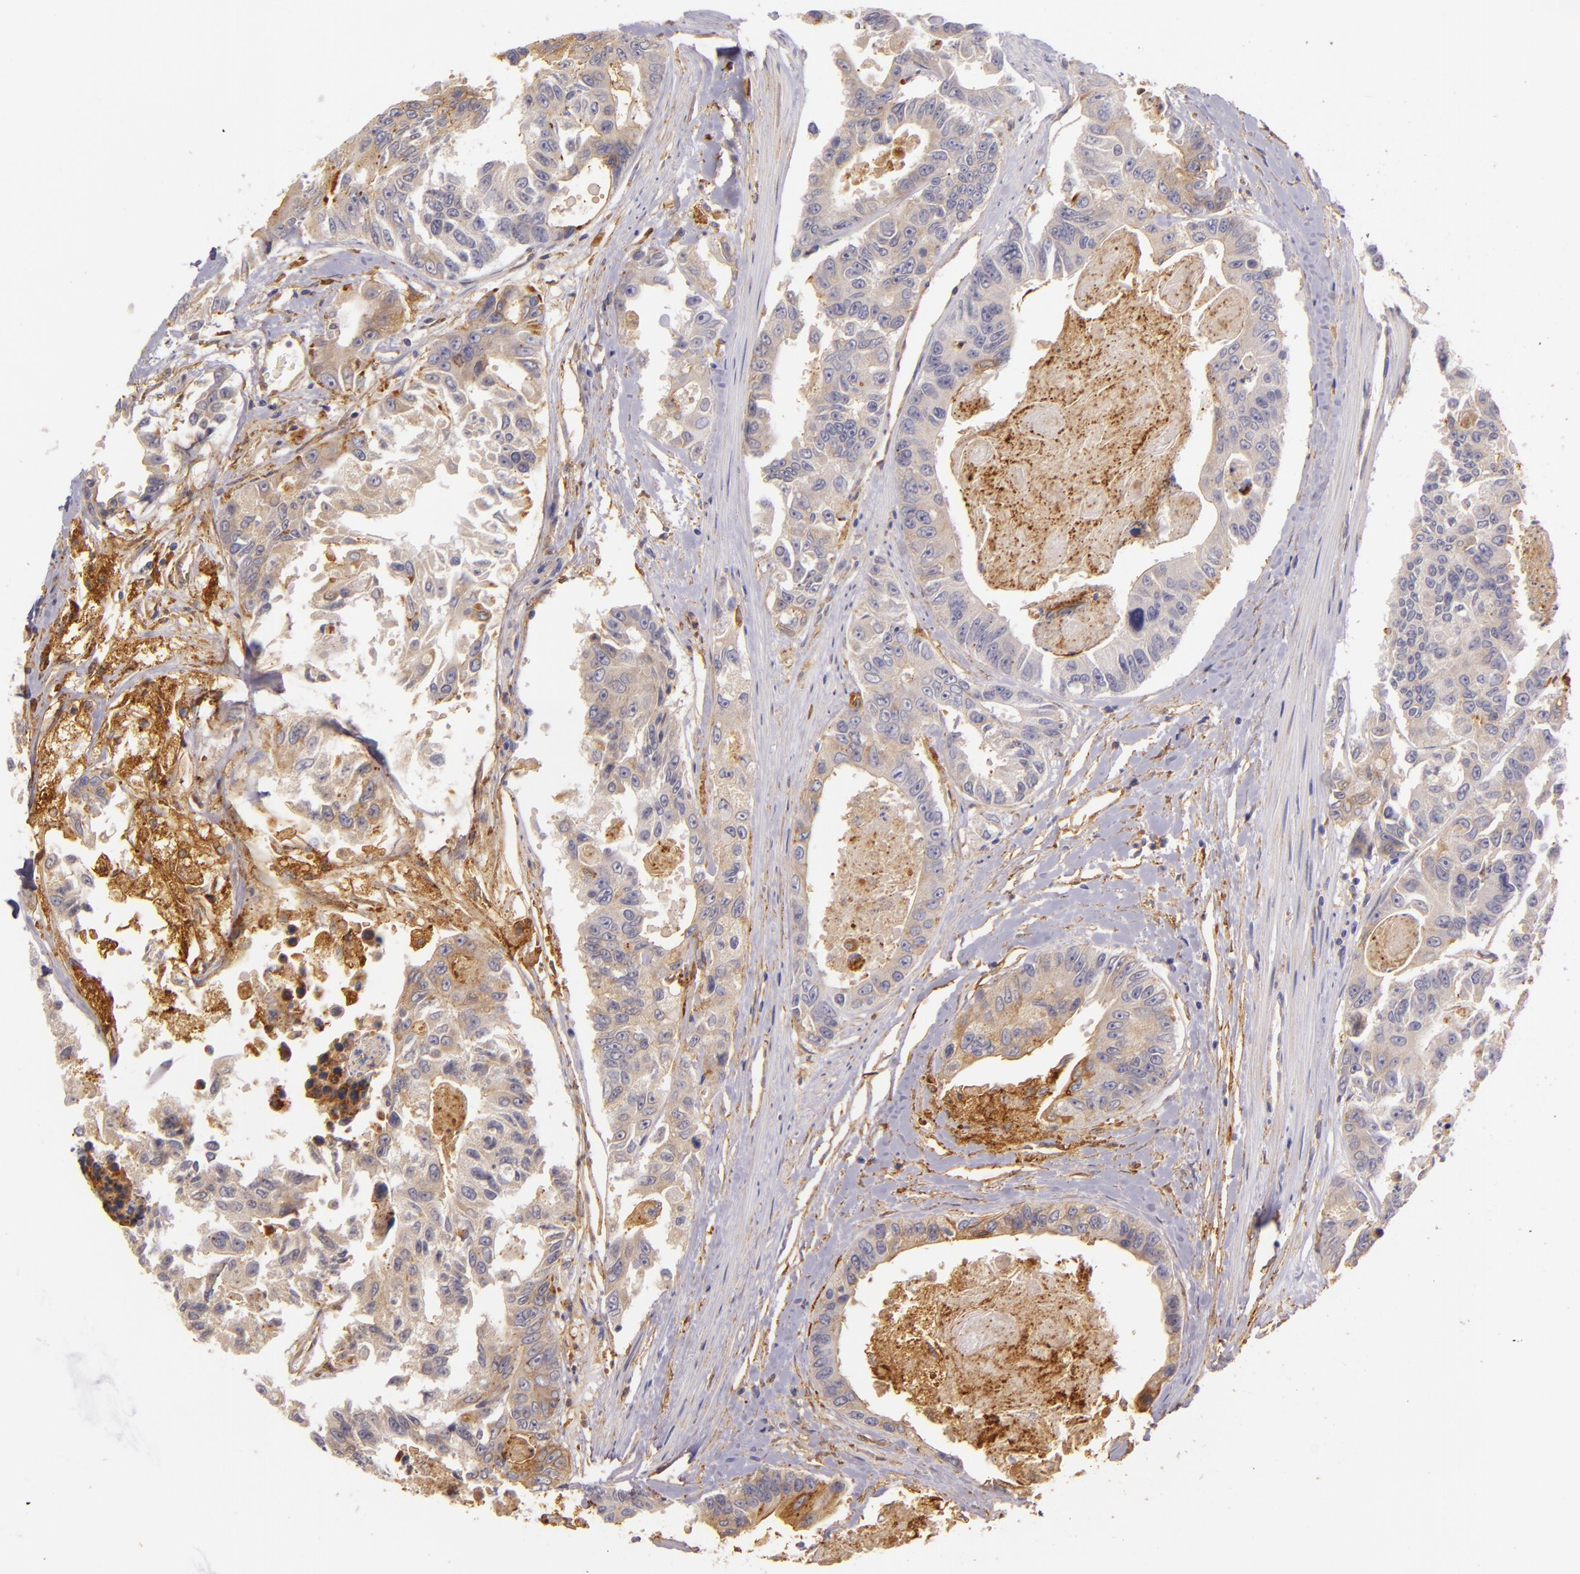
{"staining": {"intensity": "weak", "quantity": "25%-75%", "location": "cytoplasmic/membranous"}, "tissue": "colorectal cancer", "cell_type": "Tumor cells", "image_type": "cancer", "snomed": [{"axis": "morphology", "description": "Adenocarcinoma, NOS"}, {"axis": "topography", "description": "Colon"}], "caption": "Immunohistochemical staining of adenocarcinoma (colorectal) displays low levels of weak cytoplasmic/membranous protein staining in about 25%-75% of tumor cells.", "gene": "CTSF", "patient": {"sex": "female", "age": 86}}